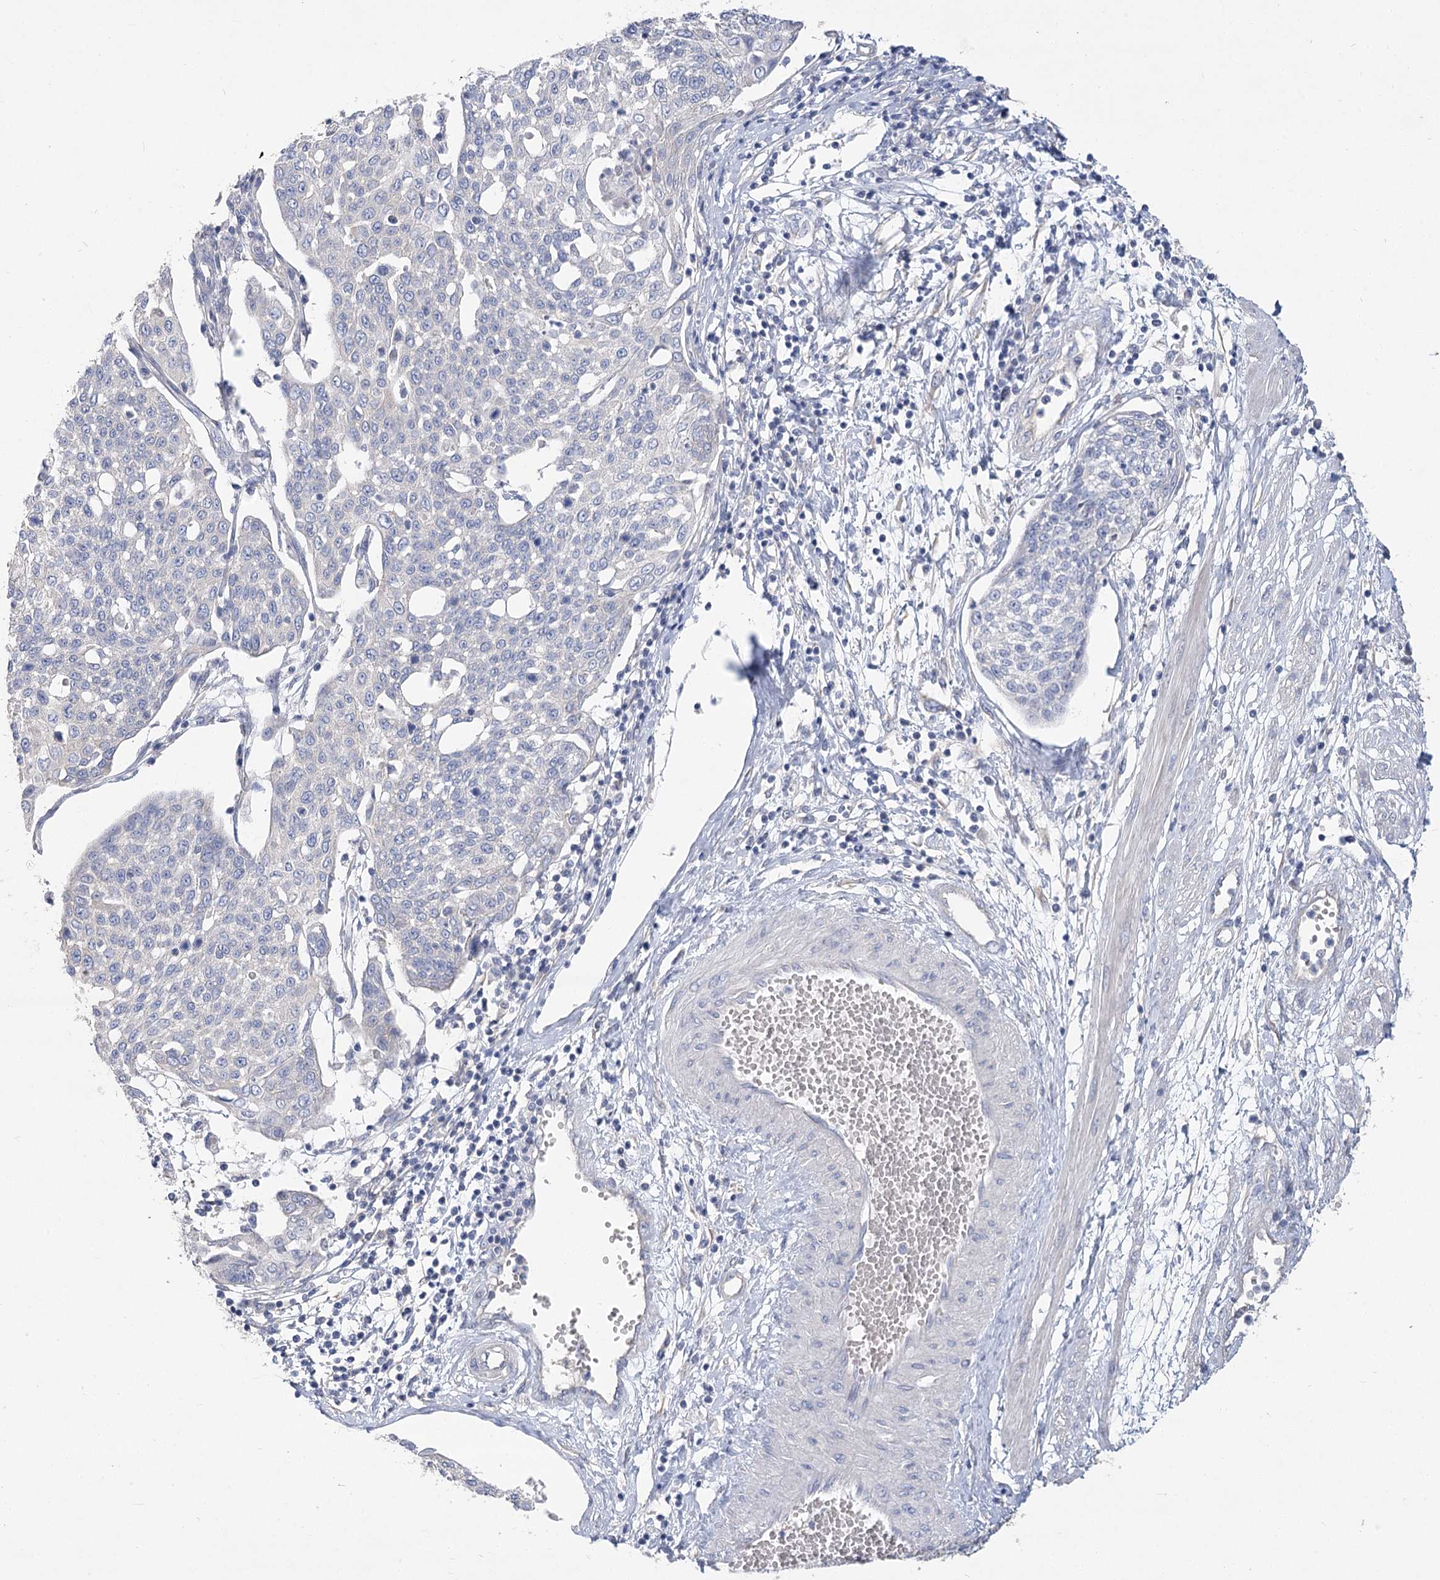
{"staining": {"intensity": "negative", "quantity": "none", "location": "none"}, "tissue": "cervical cancer", "cell_type": "Tumor cells", "image_type": "cancer", "snomed": [{"axis": "morphology", "description": "Squamous cell carcinoma, NOS"}, {"axis": "topography", "description": "Cervix"}], "caption": "Cervical squamous cell carcinoma was stained to show a protein in brown. There is no significant staining in tumor cells. (Immunohistochemistry (ihc), brightfield microscopy, high magnification).", "gene": "SLC9A3", "patient": {"sex": "female", "age": 34}}